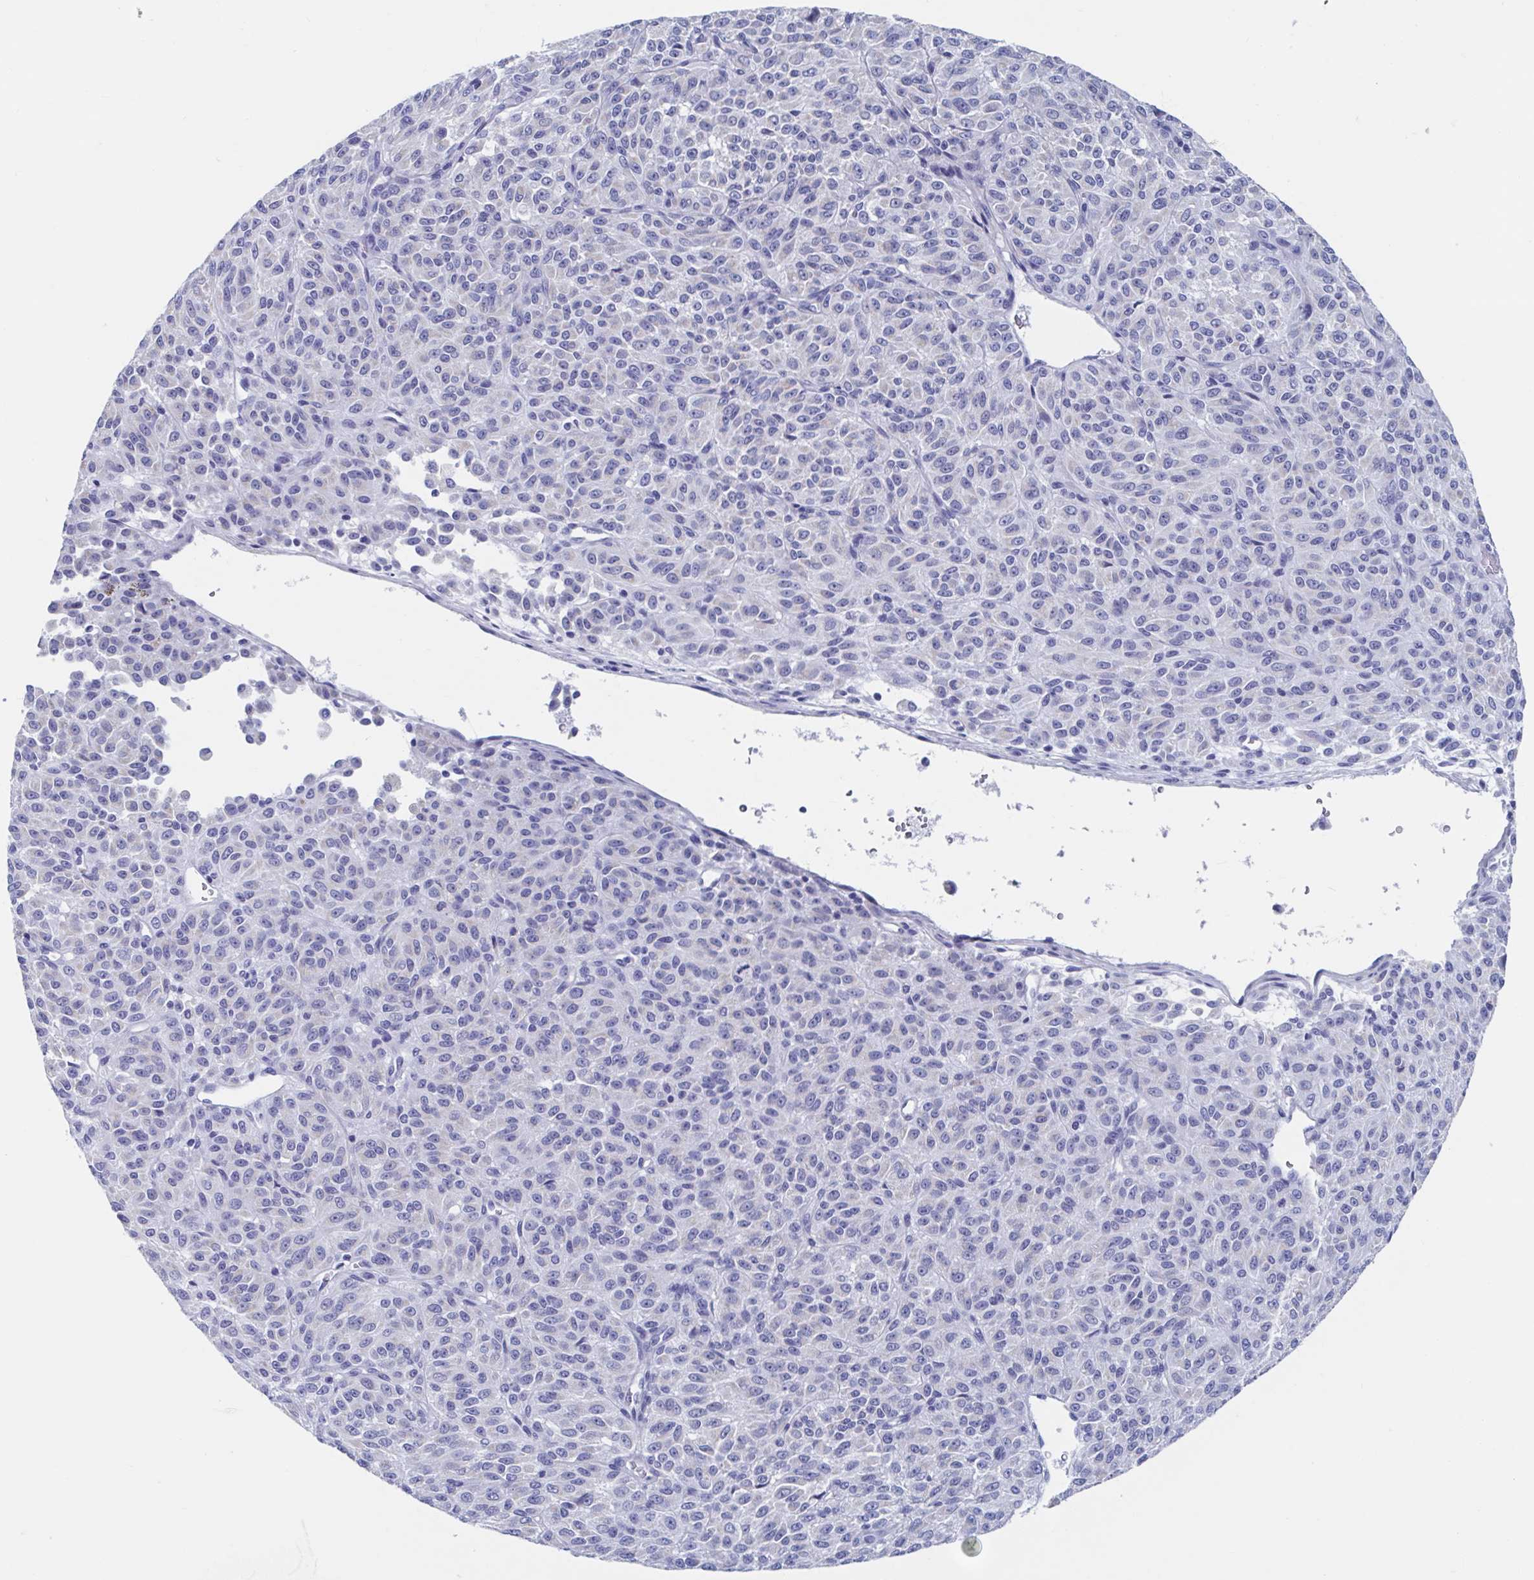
{"staining": {"intensity": "negative", "quantity": "none", "location": "none"}, "tissue": "melanoma", "cell_type": "Tumor cells", "image_type": "cancer", "snomed": [{"axis": "morphology", "description": "Malignant melanoma, Metastatic site"}, {"axis": "topography", "description": "Brain"}], "caption": "This is a micrograph of immunohistochemistry (IHC) staining of malignant melanoma (metastatic site), which shows no positivity in tumor cells. (DAB IHC with hematoxylin counter stain).", "gene": "SHCBP1L", "patient": {"sex": "female", "age": 56}}